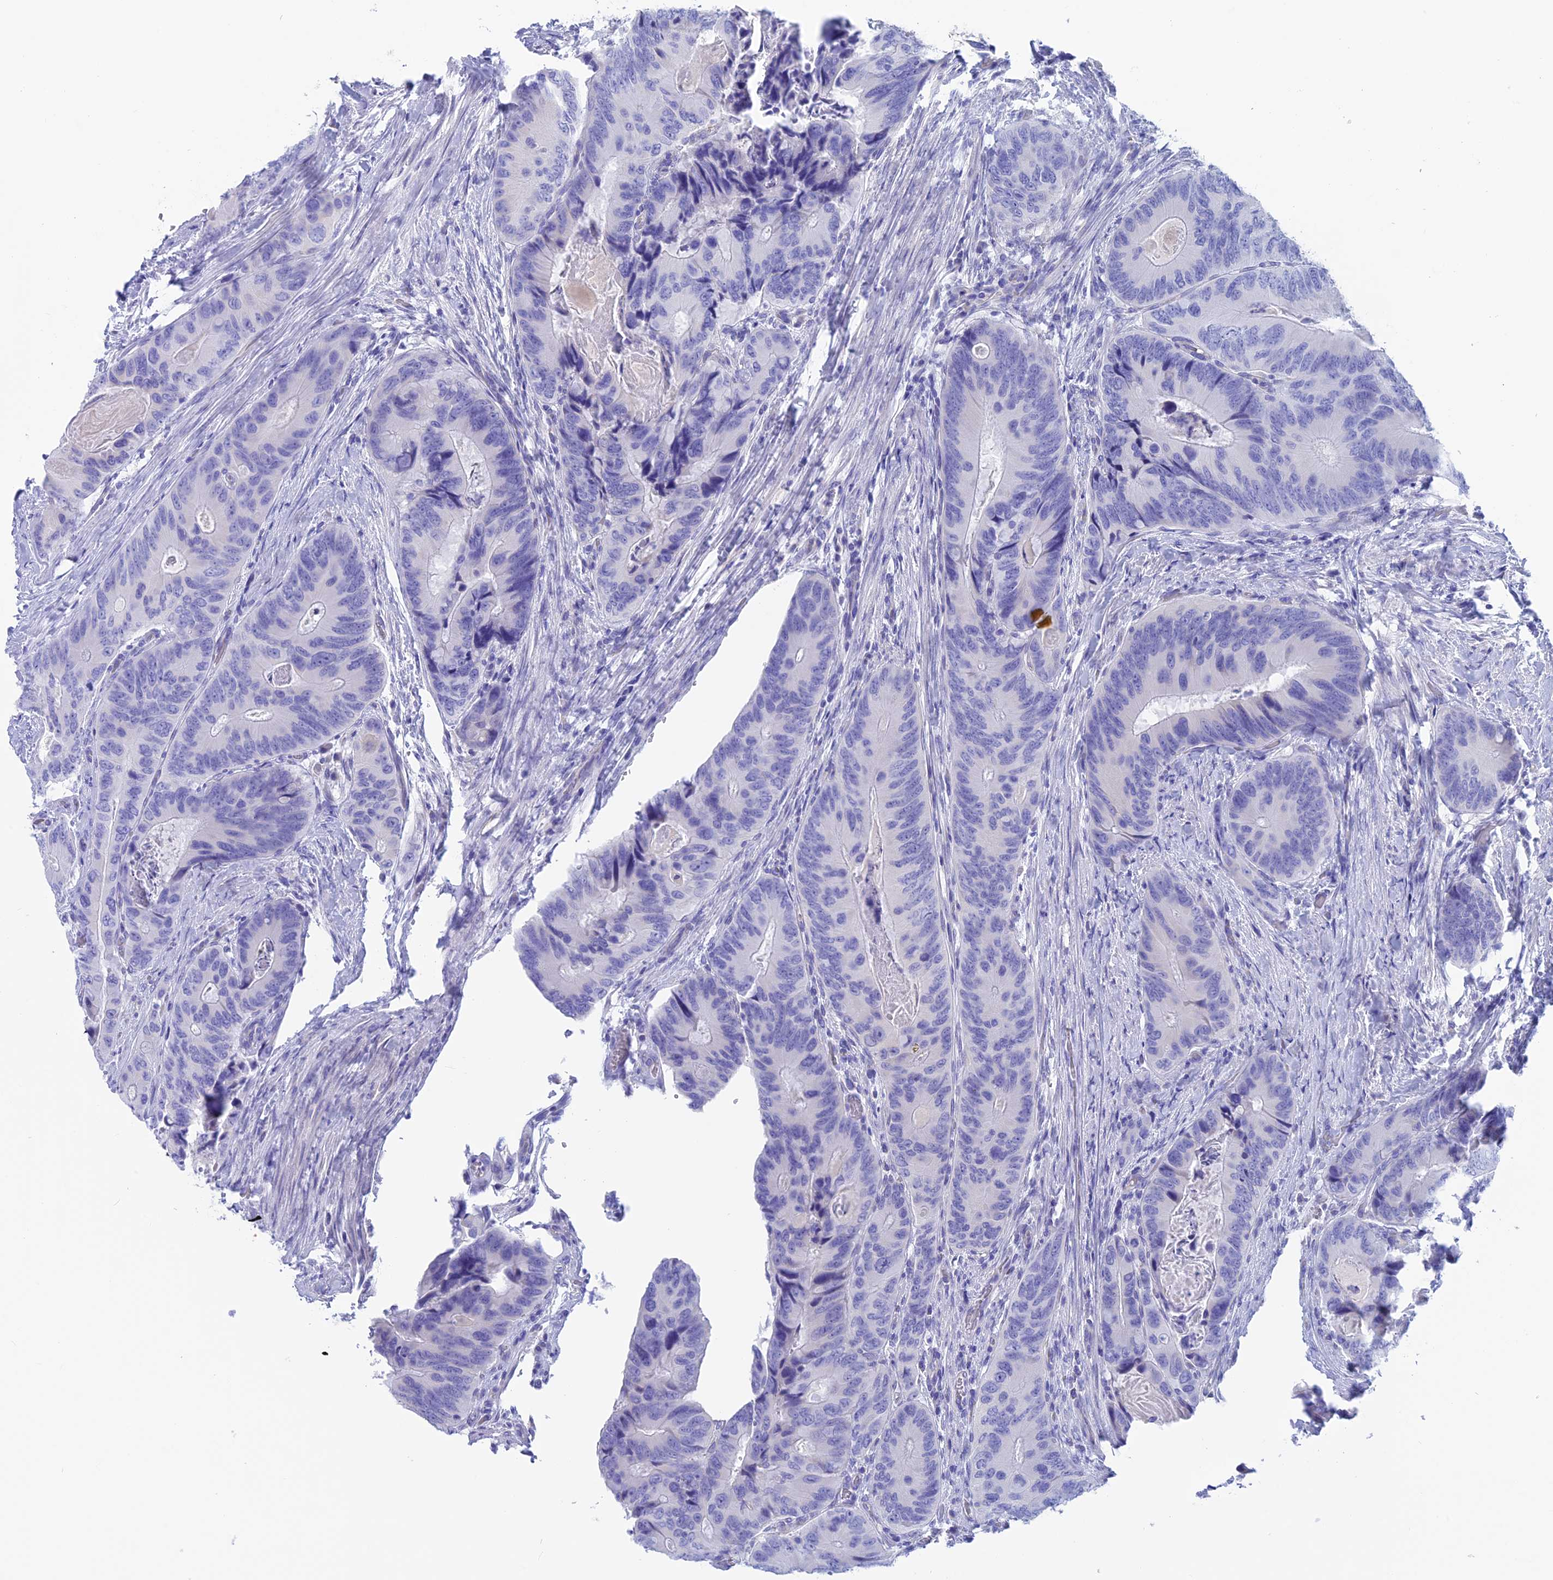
{"staining": {"intensity": "negative", "quantity": "none", "location": "none"}, "tissue": "colorectal cancer", "cell_type": "Tumor cells", "image_type": "cancer", "snomed": [{"axis": "morphology", "description": "Adenocarcinoma, NOS"}, {"axis": "topography", "description": "Colon"}], "caption": "This is an immunohistochemistry histopathology image of adenocarcinoma (colorectal). There is no expression in tumor cells.", "gene": "GNGT2", "patient": {"sex": "male", "age": 84}}